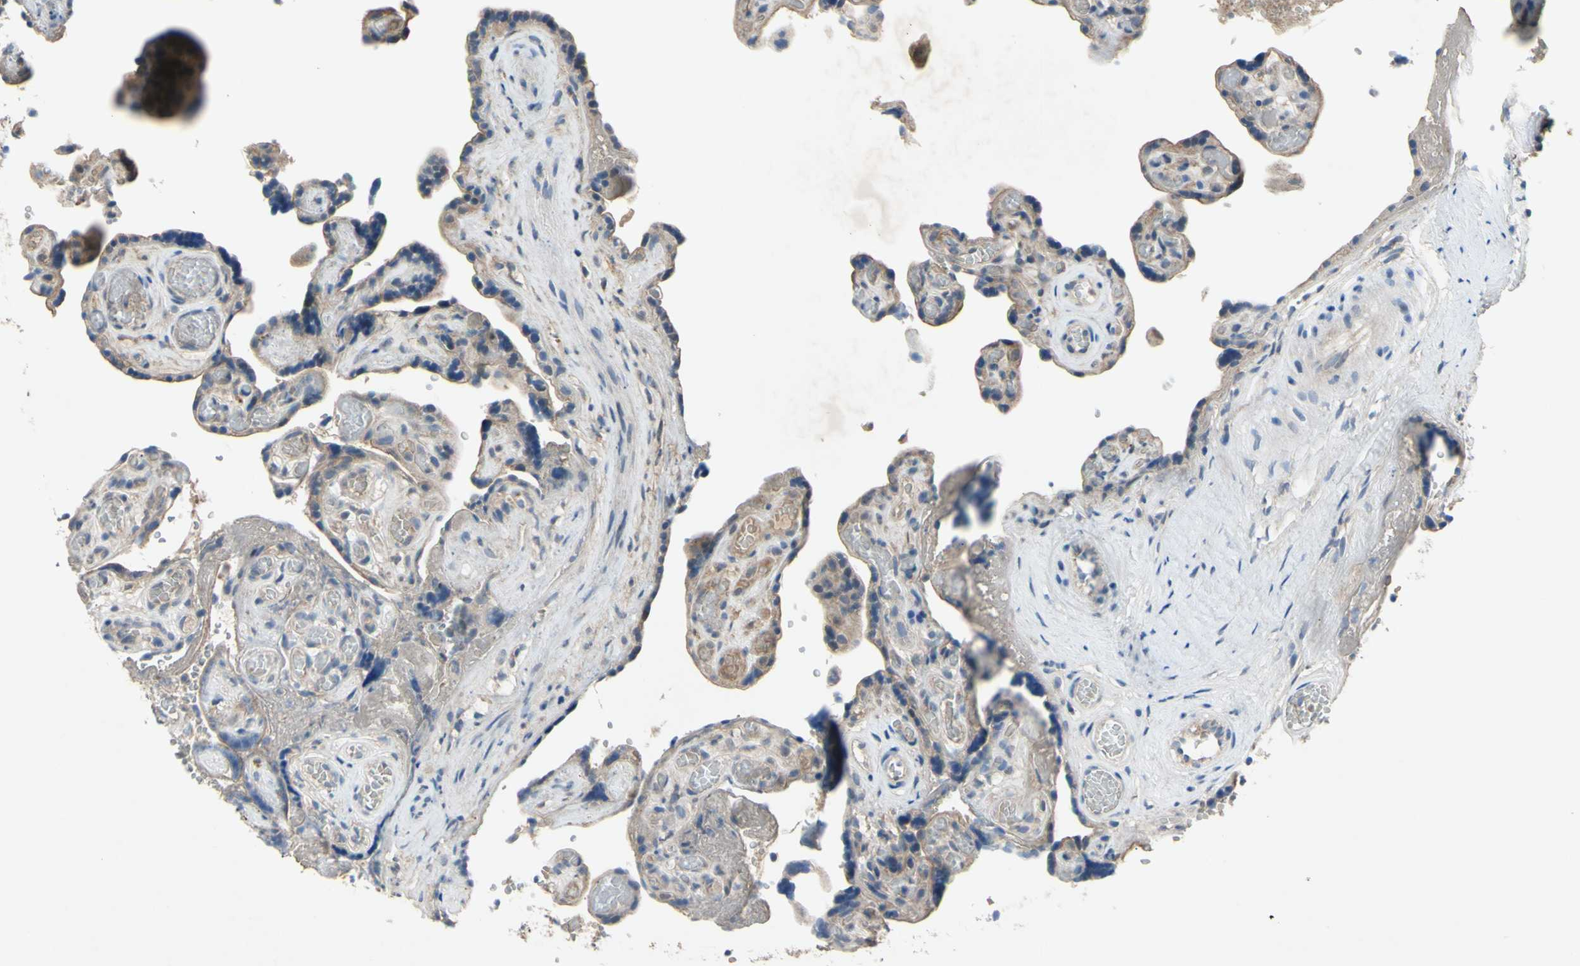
{"staining": {"intensity": "moderate", "quantity": ">75%", "location": "cytoplasmic/membranous"}, "tissue": "placenta", "cell_type": "Trophoblastic cells", "image_type": "normal", "snomed": [{"axis": "morphology", "description": "Normal tissue, NOS"}, {"axis": "topography", "description": "Placenta"}], "caption": "This micrograph reveals normal placenta stained with immunohistochemistry to label a protein in brown. The cytoplasmic/membranous of trophoblastic cells show moderate positivity for the protein. Nuclei are counter-stained blue.", "gene": "HILPDA", "patient": {"sex": "female", "age": 30}}